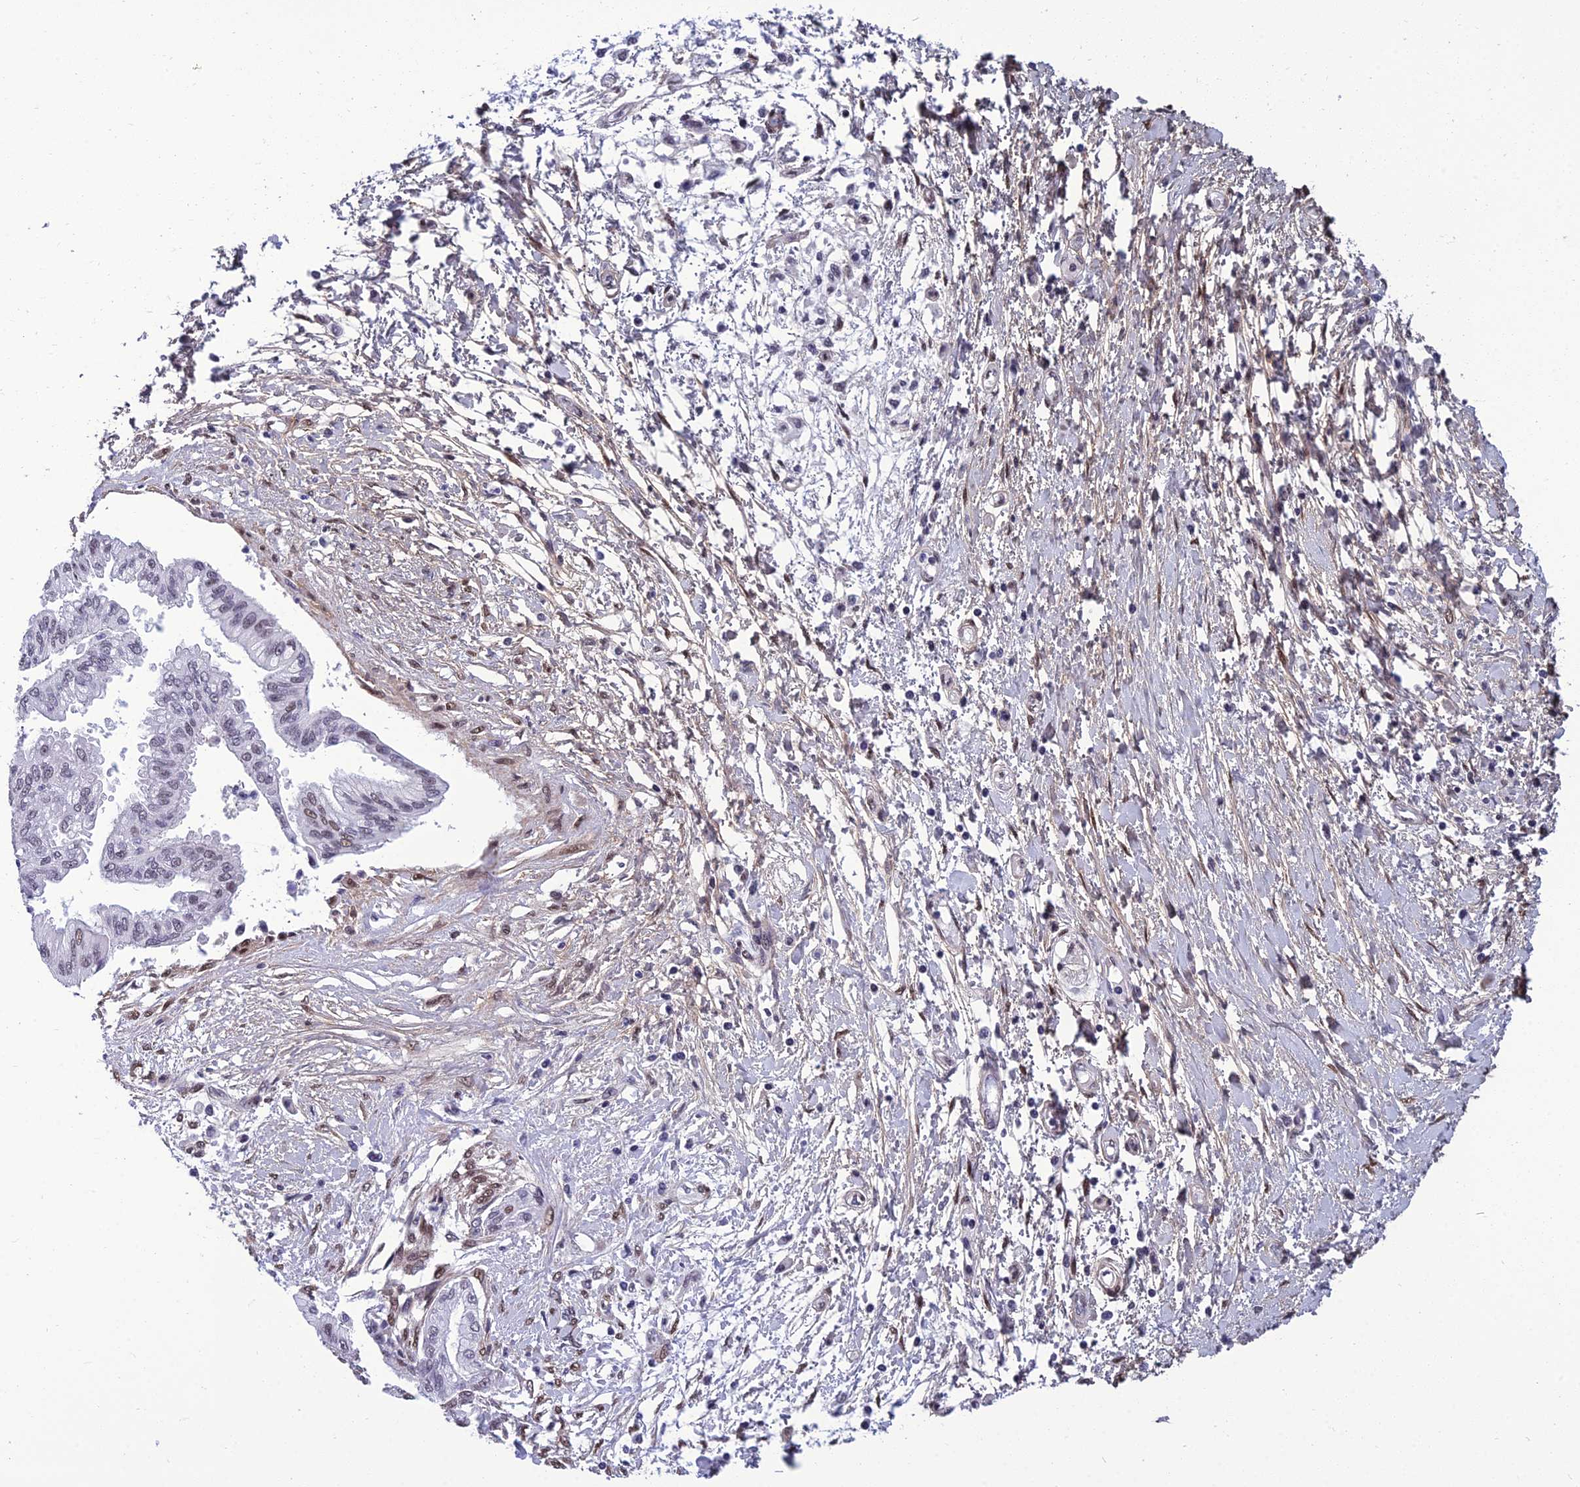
{"staining": {"intensity": "weak", "quantity": "<25%", "location": "nuclear"}, "tissue": "pancreatic cancer", "cell_type": "Tumor cells", "image_type": "cancer", "snomed": [{"axis": "morphology", "description": "Adenocarcinoma, NOS"}, {"axis": "topography", "description": "Pancreas"}], "caption": "An IHC histopathology image of pancreatic cancer (adenocarcinoma) is shown. There is no staining in tumor cells of pancreatic cancer (adenocarcinoma). (Stains: DAB (3,3'-diaminobenzidine) IHC with hematoxylin counter stain, Microscopy: brightfield microscopy at high magnification).", "gene": "RSRC1", "patient": {"sex": "male", "age": 46}}